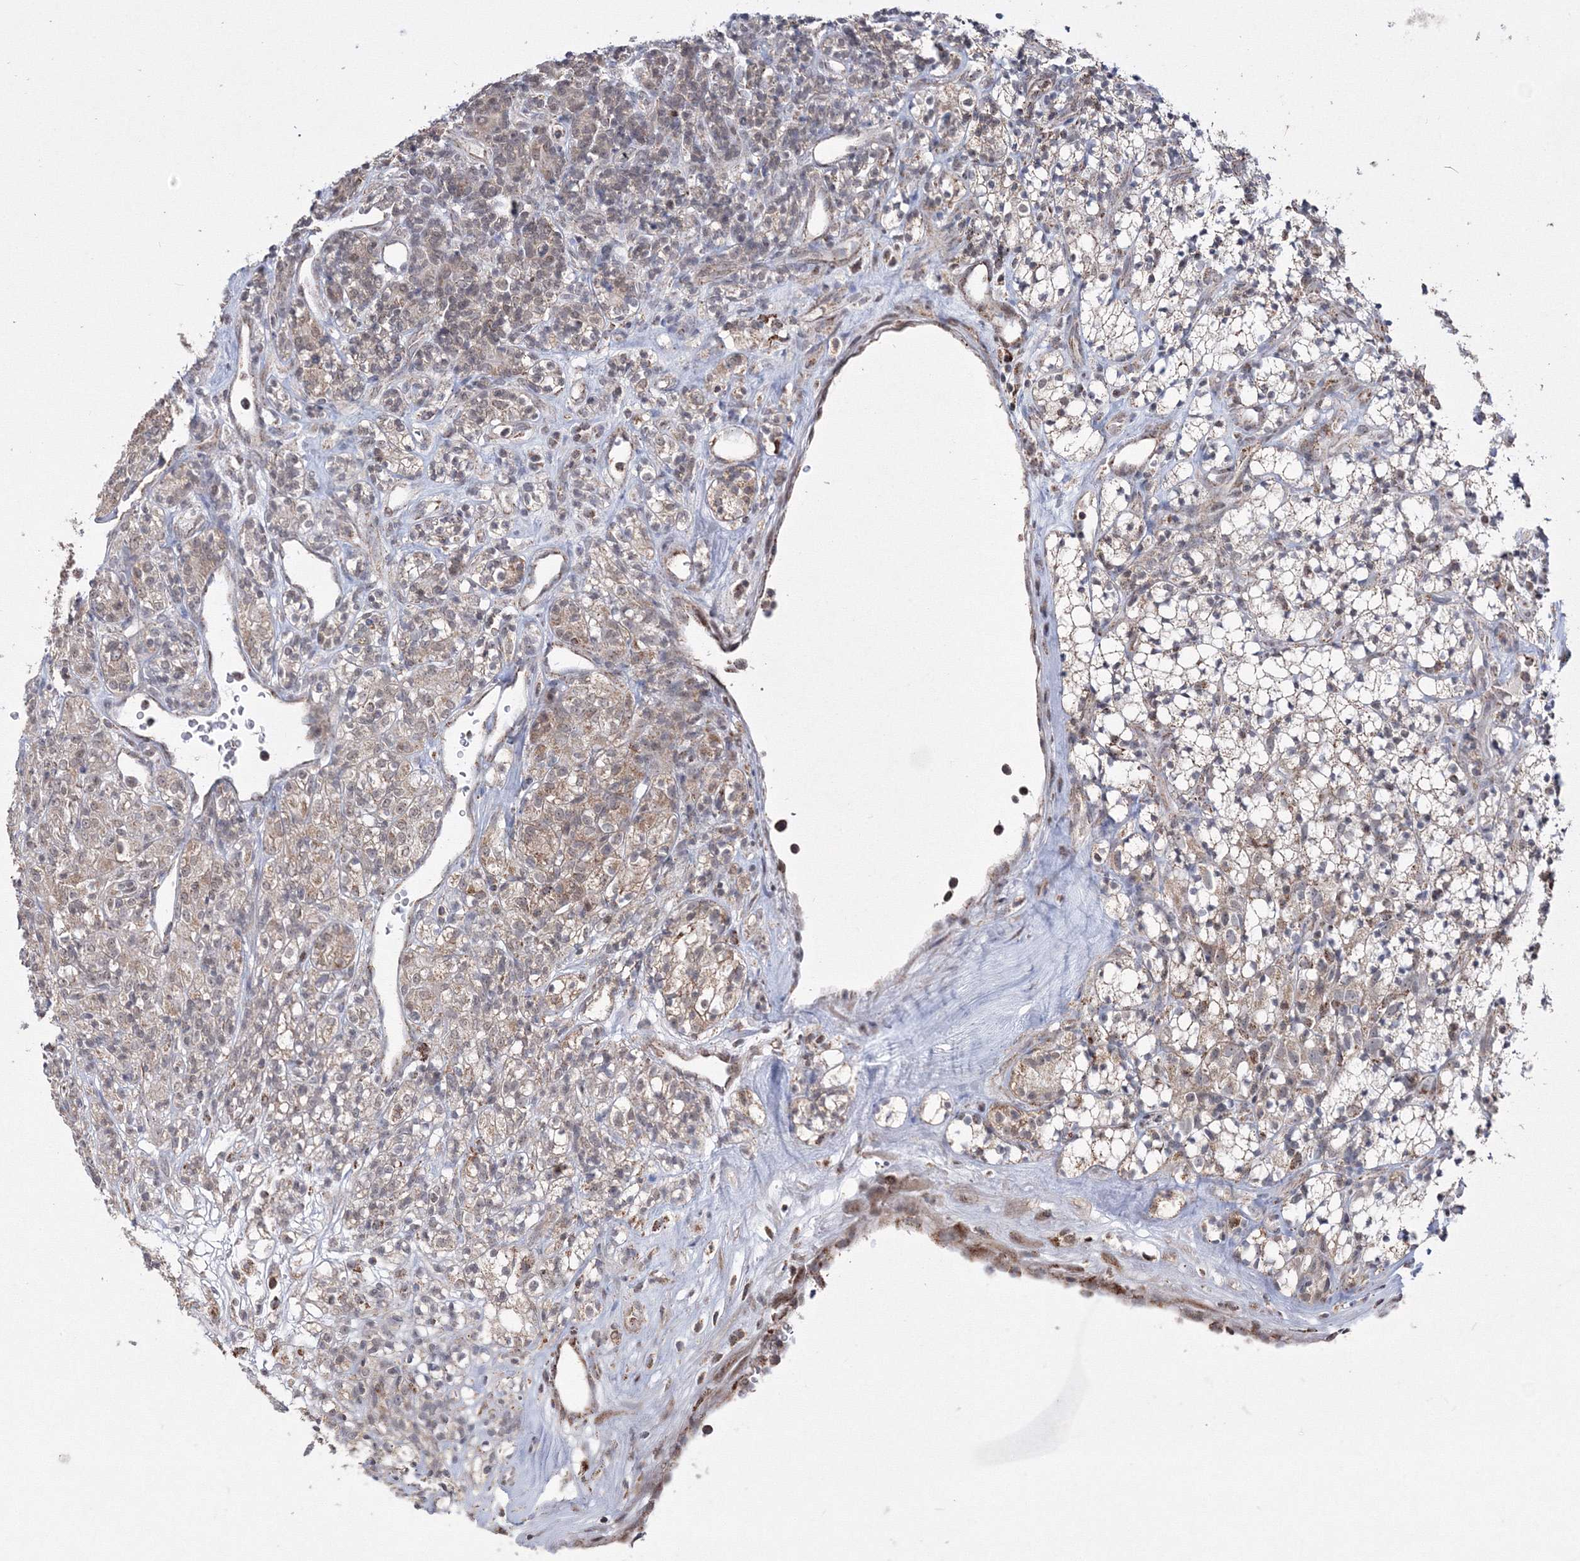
{"staining": {"intensity": "weak", "quantity": "25%-75%", "location": "cytoplasmic/membranous,nuclear"}, "tissue": "renal cancer", "cell_type": "Tumor cells", "image_type": "cancer", "snomed": [{"axis": "morphology", "description": "Adenocarcinoma, NOS"}, {"axis": "topography", "description": "Kidney"}], "caption": "Immunohistochemical staining of human adenocarcinoma (renal) demonstrates weak cytoplasmic/membranous and nuclear protein positivity in approximately 25%-75% of tumor cells.", "gene": "GRSF1", "patient": {"sex": "male", "age": 77}}